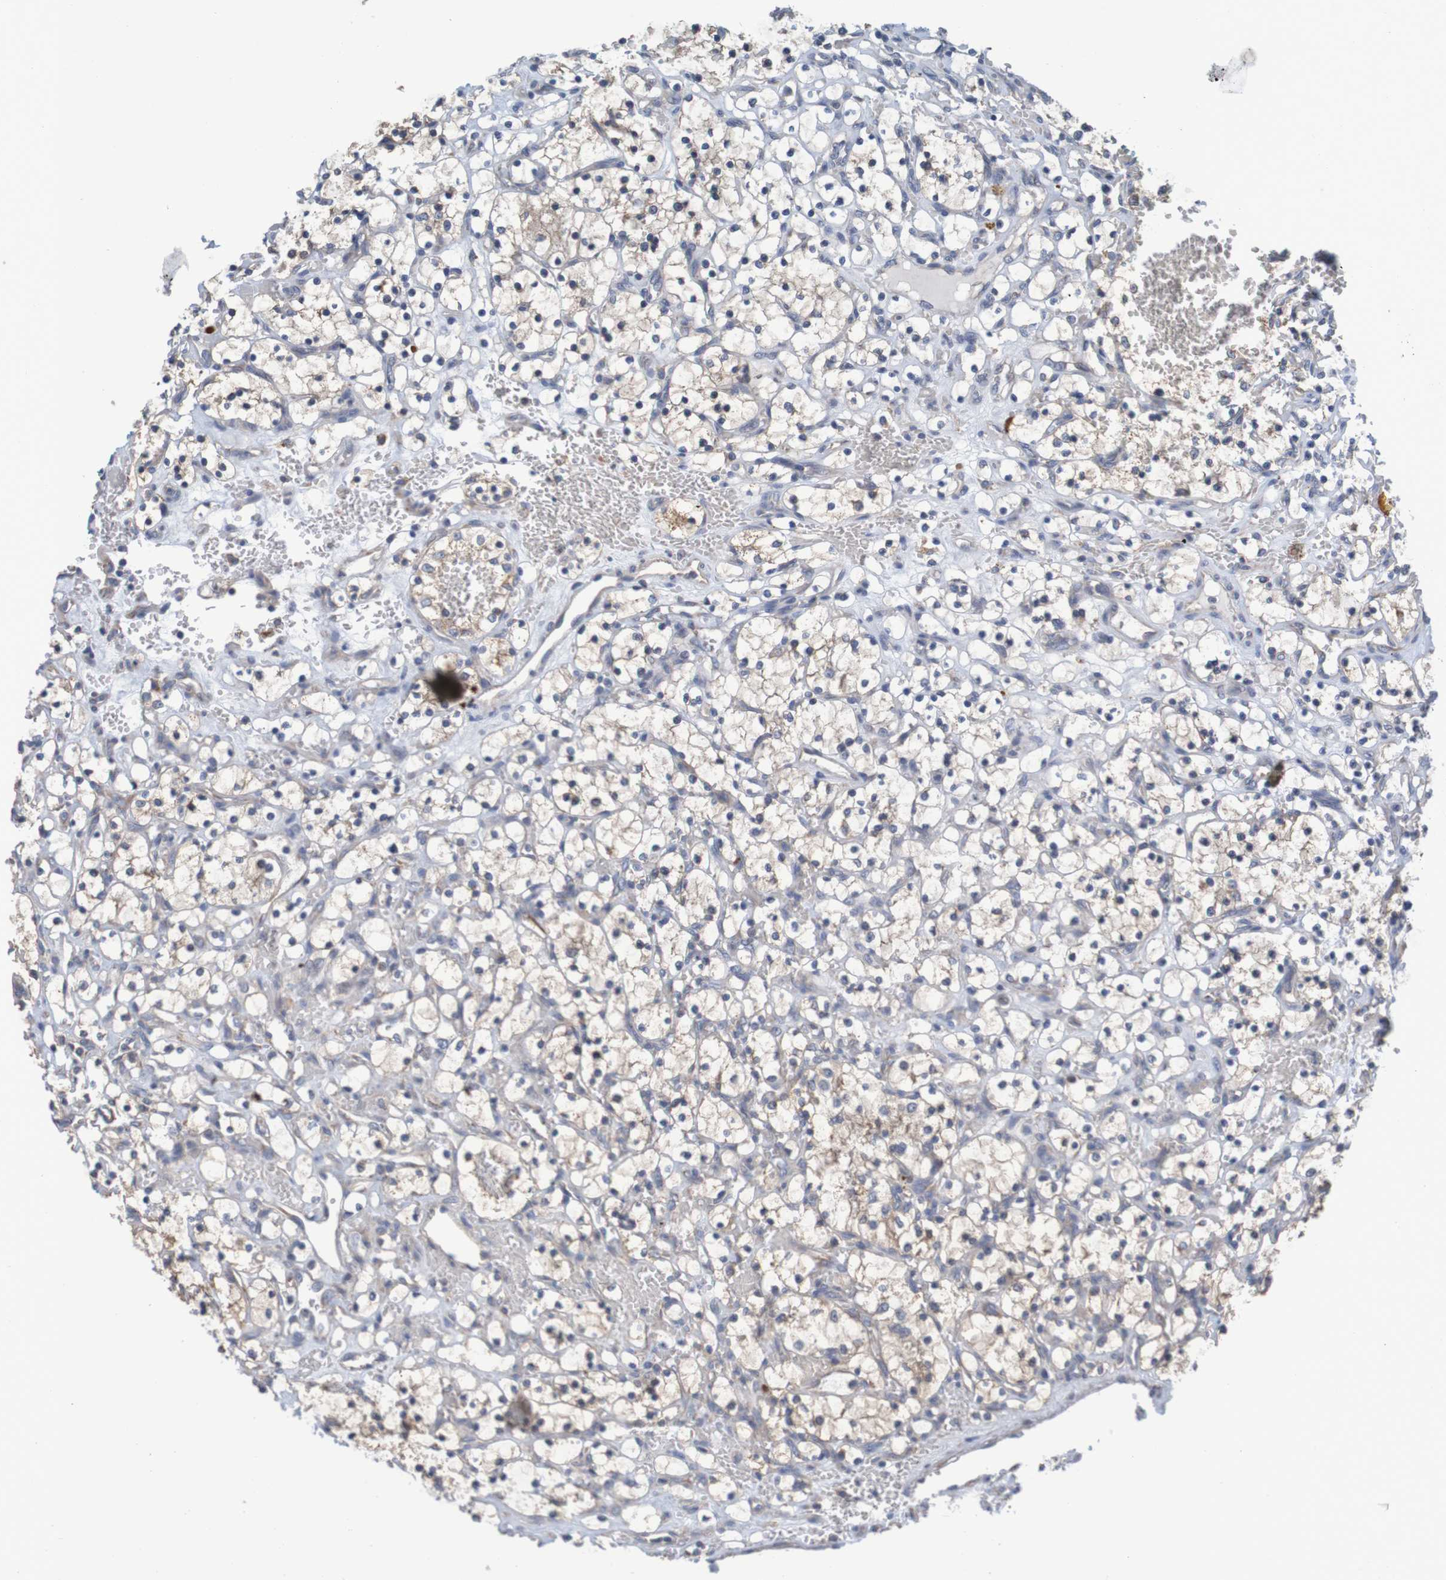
{"staining": {"intensity": "weak", "quantity": ">75%", "location": "cytoplasmic/membranous"}, "tissue": "renal cancer", "cell_type": "Tumor cells", "image_type": "cancer", "snomed": [{"axis": "morphology", "description": "Adenocarcinoma, NOS"}, {"axis": "topography", "description": "Kidney"}], "caption": "Brown immunohistochemical staining in human renal adenocarcinoma demonstrates weak cytoplasmic/membranous expression in approximately >75% of tumor cells. (DAB (3,3'-diaminobenzidine) IHC with brightfield microscopy, high magnification).", "gene": "CLDN18", "patient": {"sex": "female", "age": 69}}